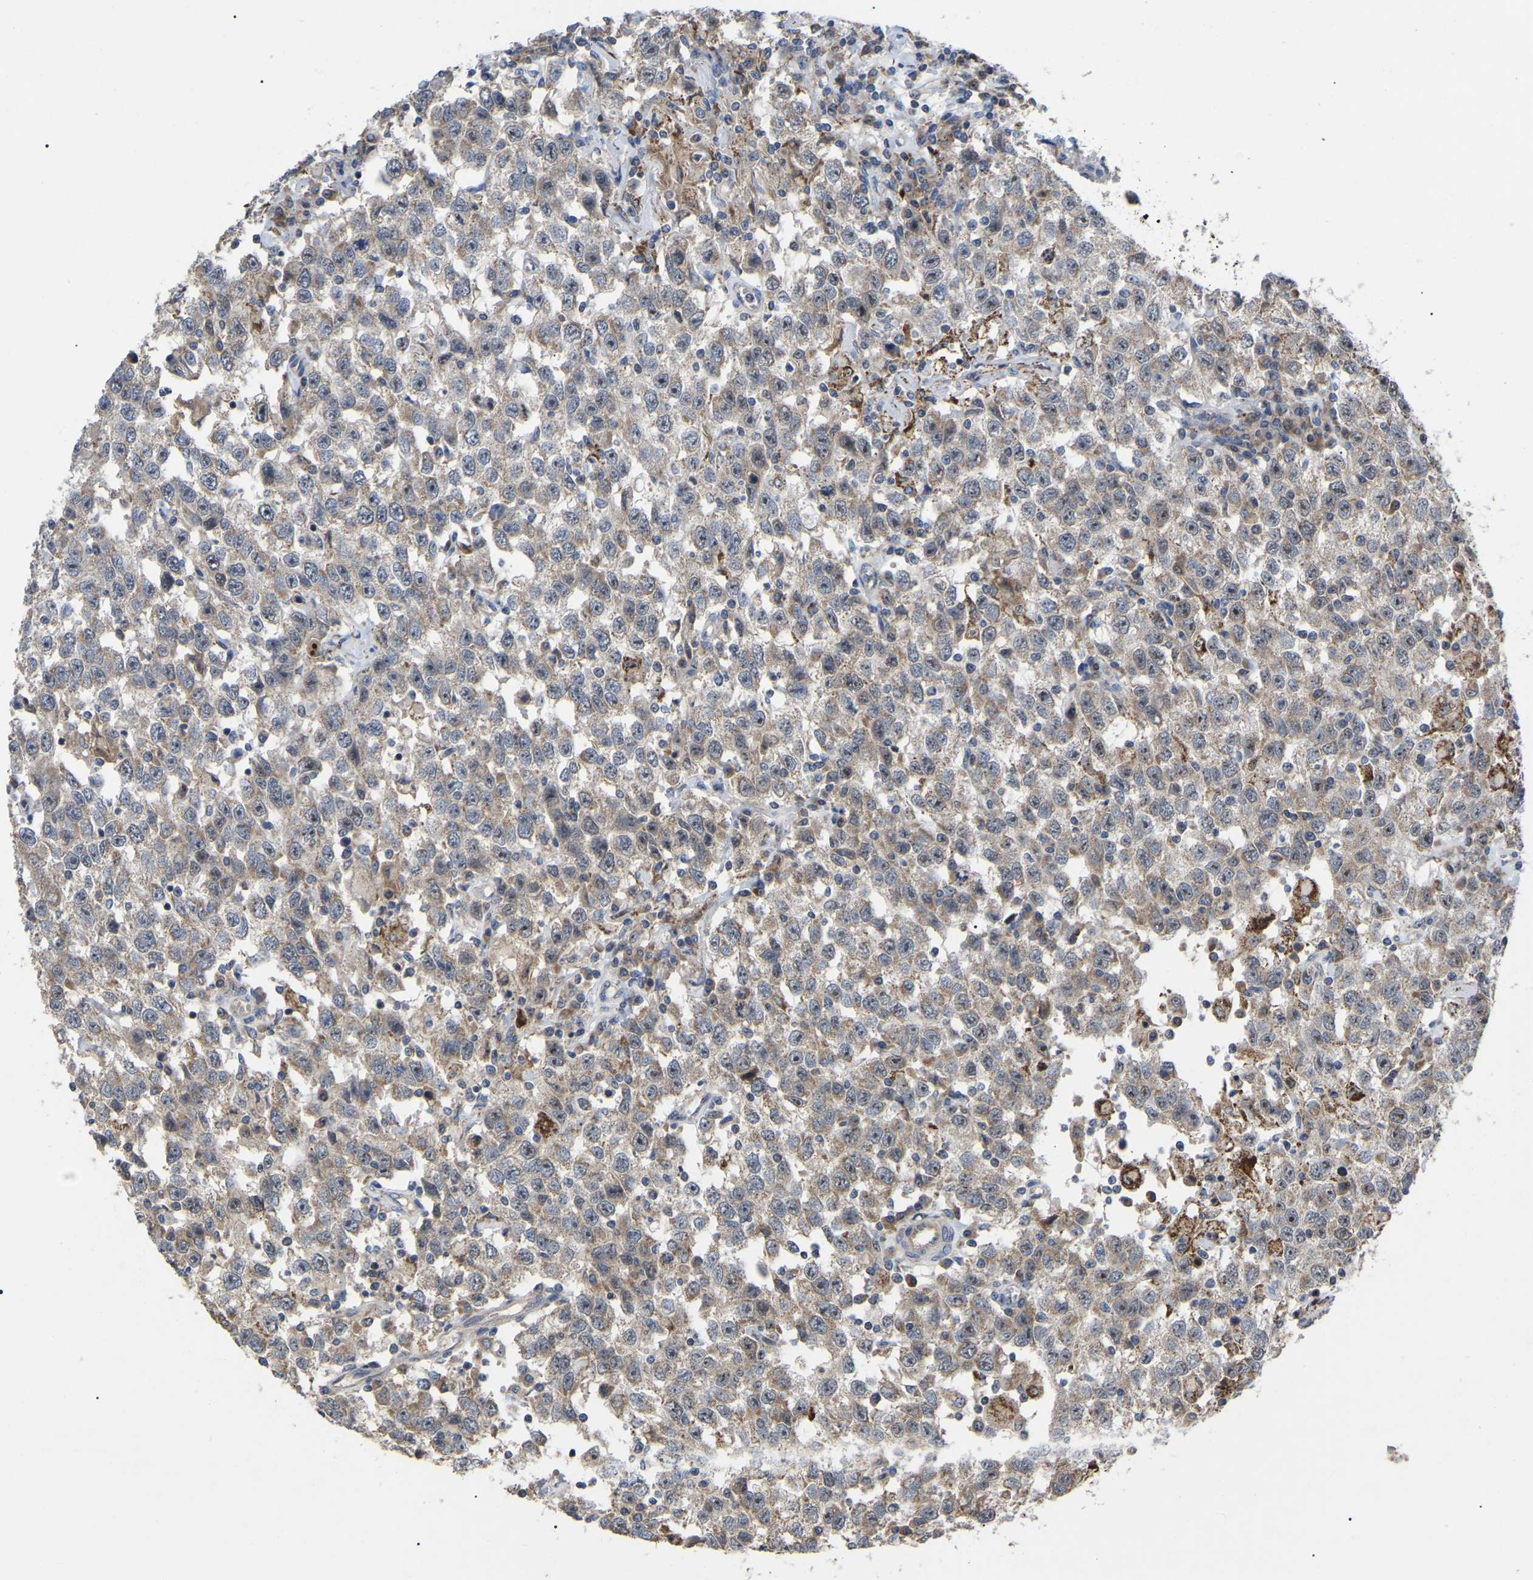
{"staining": {"intensity": "weak", "quantity": ">75%", "location": "cytoplasmic/membranous,nuclear"}, "tissue": "testis cancer", "cell_type": "Tumor cells", "image_type": "cancer", "snomed": [{"axis": "morphology", "description": "Seminoma, NOS"}, {"axis": "topography", "description": "Testis"}], "caption": "Testis cancer tissue shows weak cytoplasmic/membranous and nuclear staining in about >75% of tumor cells", "gene": "NOP53", "patient": {"sex": "male", "age": 41}}